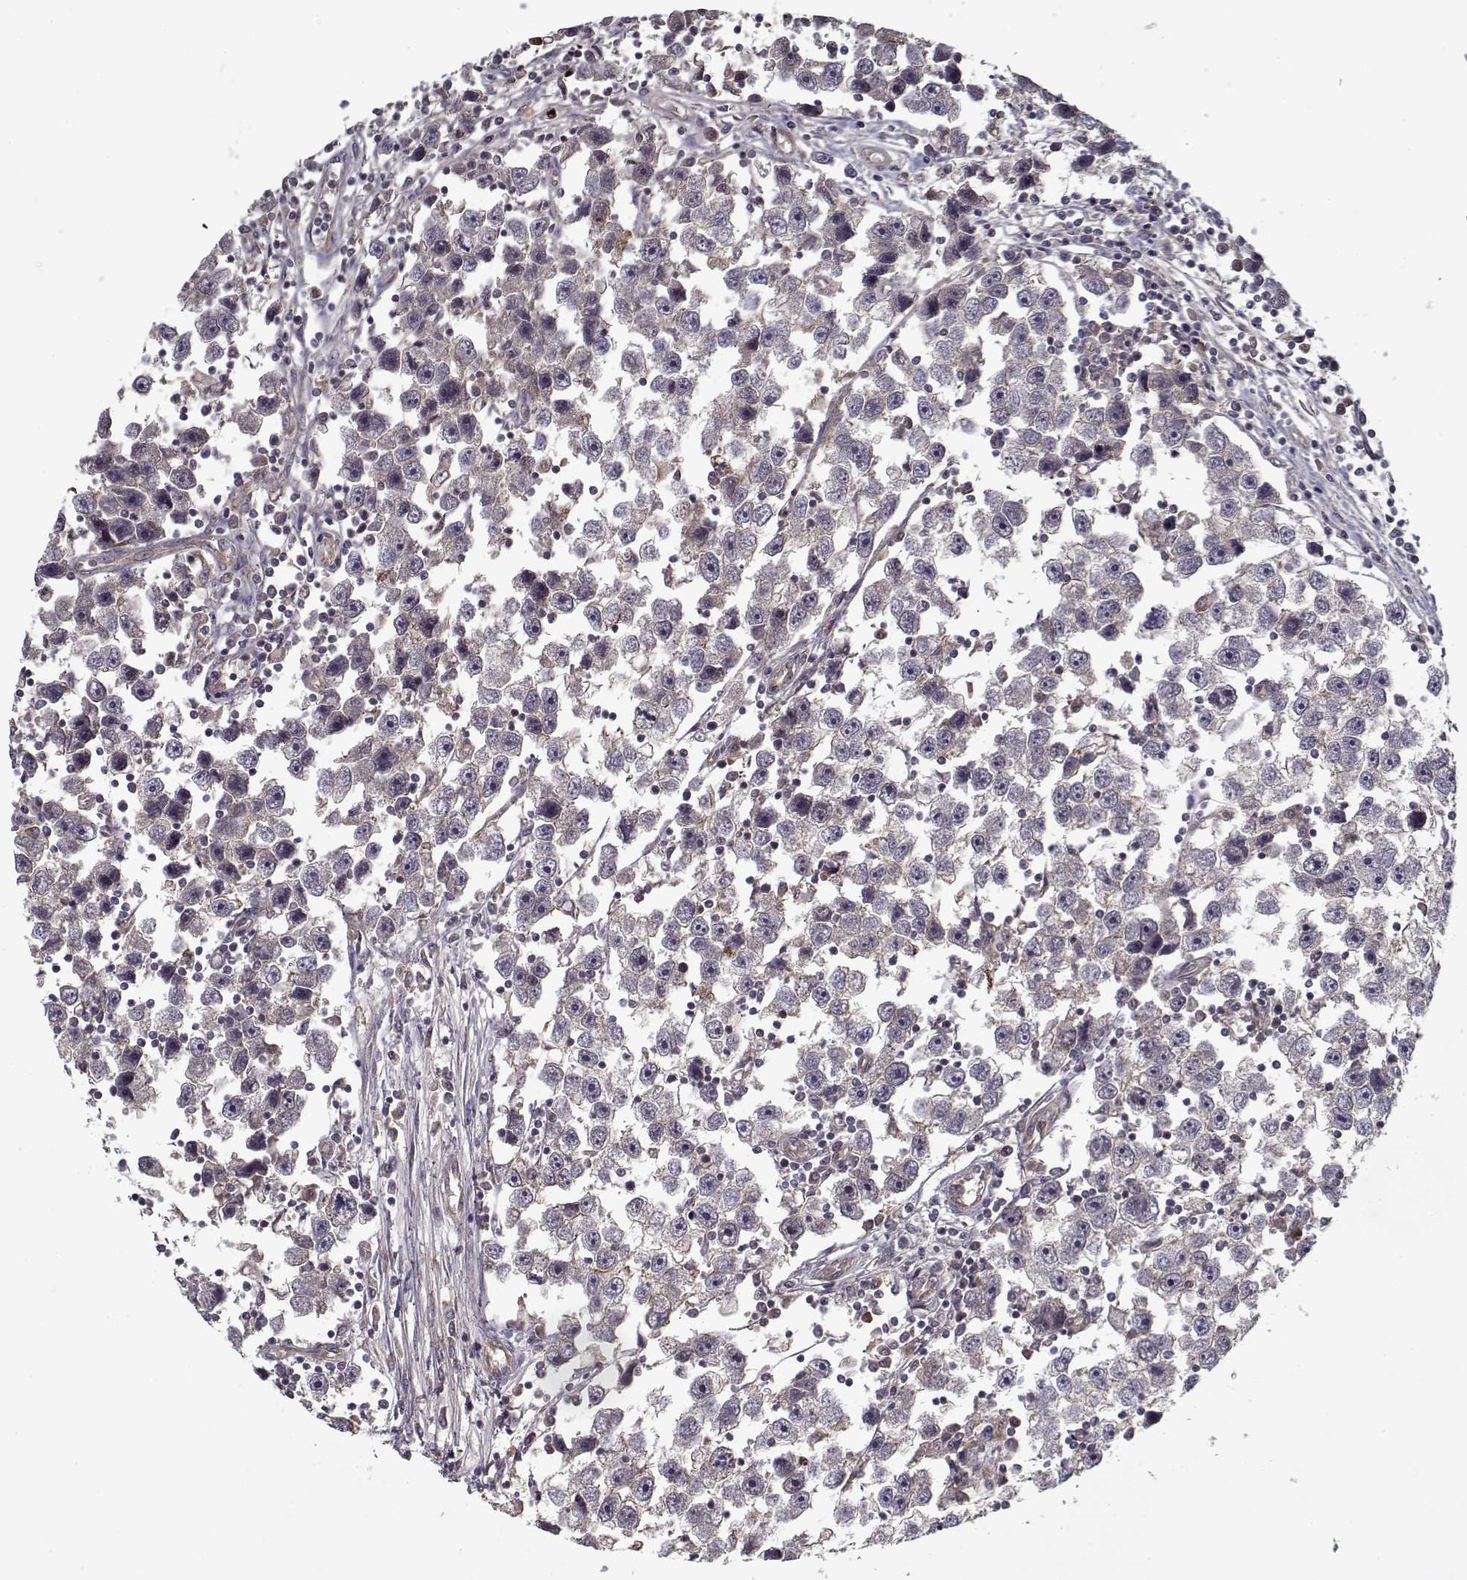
{"staining": {"intensity": "negative", "quantity": "none", "location": "none"}, "tissue": "testis cancer", "cell_type": "Tumor cells", "image_type": "cancer", "snomed": [{"axis": "morphology", "description": "Seminoma, NOS"}, {"axis": "topography", "description": "Testis"}], "caption": "Immunohistochemistry of seminoma (testis) shows no staining in tumor cells. The staining was performed using DAB to visualize the protein expression in brown, while the nuclei were stained in blue with hematoxylin (Magnification: 20x).", "gene": "PPP1R12A", "patient": {"sex": "male", "age": 30}}